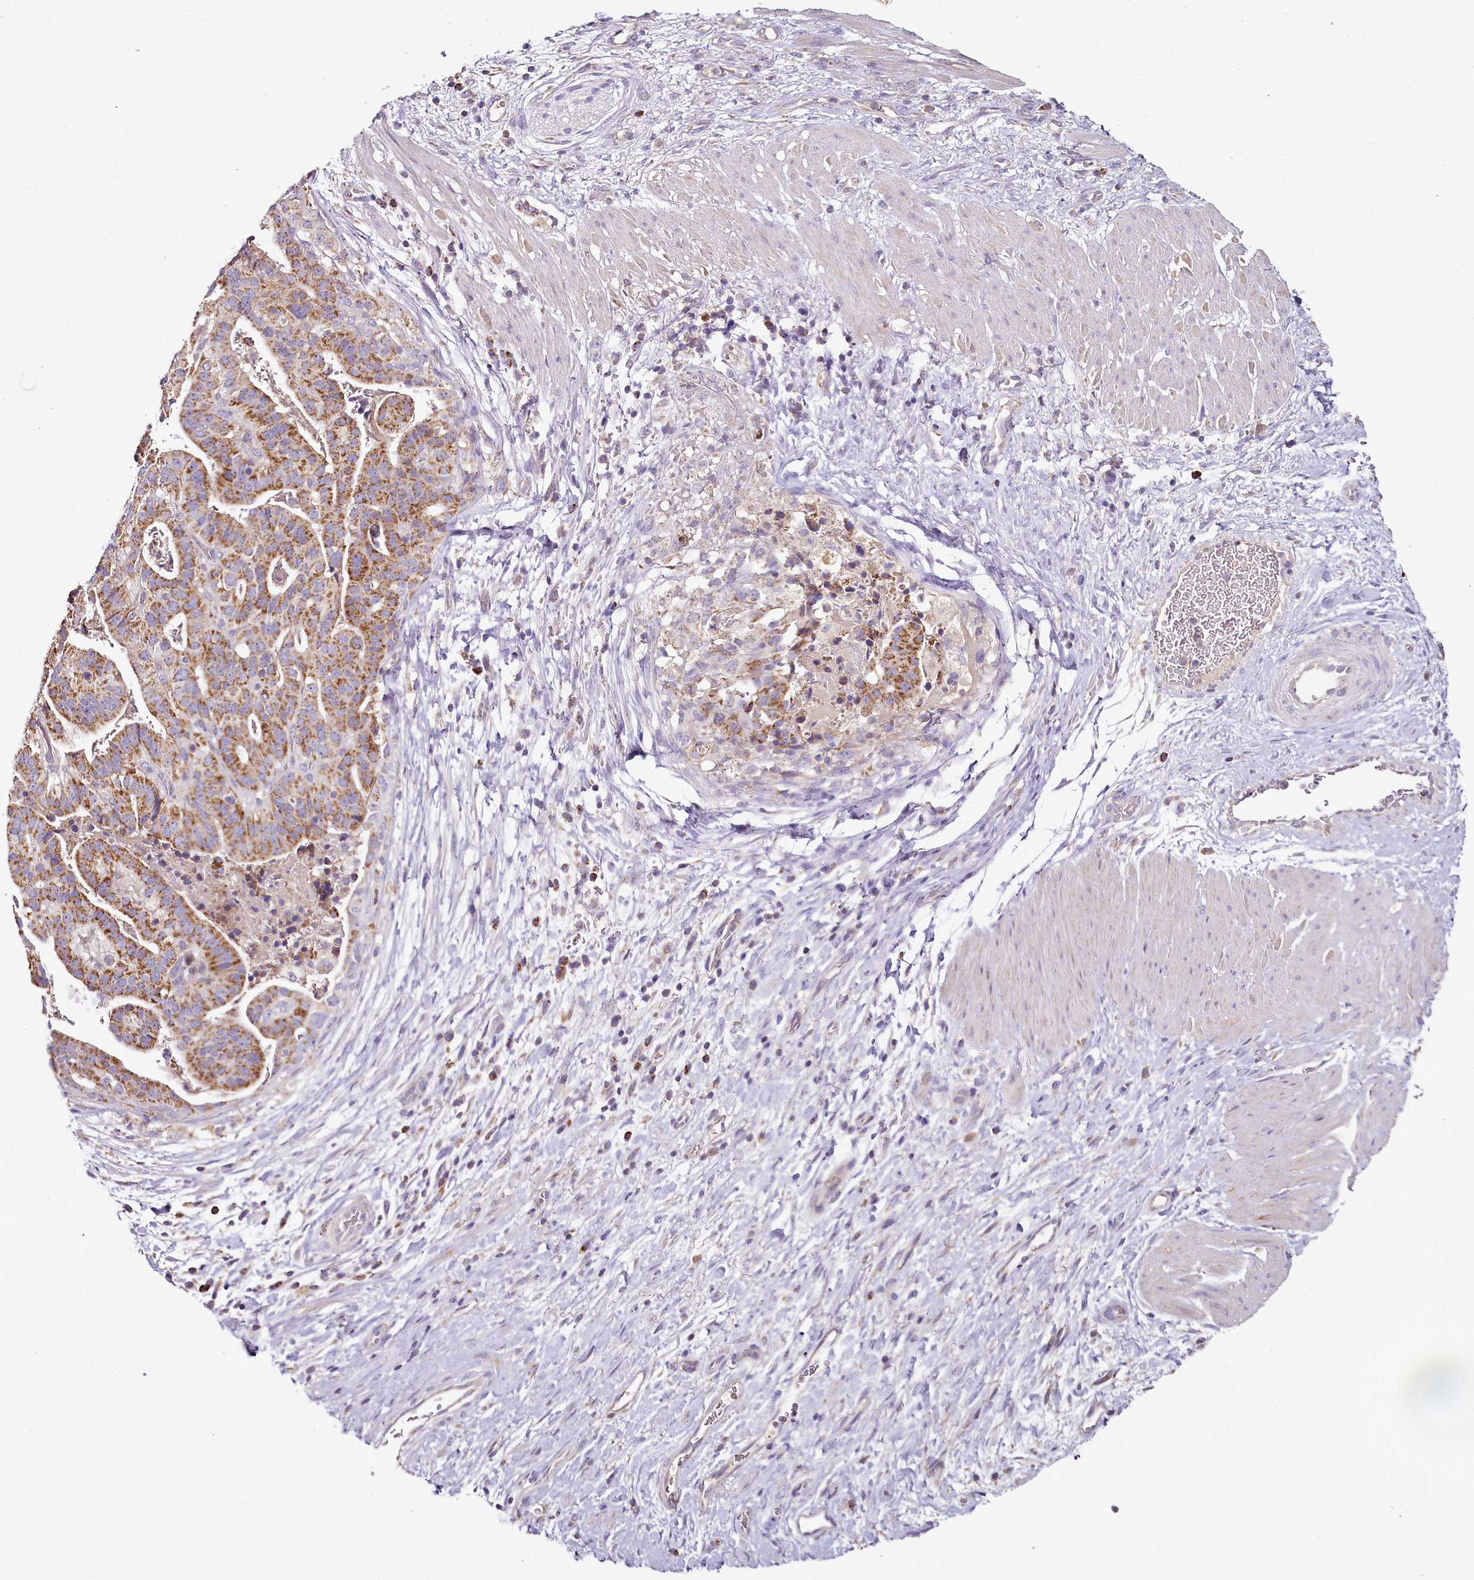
{"staining": {"intensity": "strong", "quantity": ">75%", "location": "cytoplasmic/membranous"}, "tissue": "stomach cancer", "cell_type": "Tumor cells", "image_type": "cancer", "snomed": [{"axis": "morphology", "description": "Adenocarcinoma, NOS"}, {"axis": "topography", "description": "Stomach"}], "caption": "Stomach adenocarcinoma tissue shows strong cytoplasmic/membranous positivity in about >75% of tumor cells, visualized by immunohistochemistry. (IHC, brightfield microscopy, high magnification).", "gene": "ACSS1", "patient": {"sex": "male", "age": 48}}